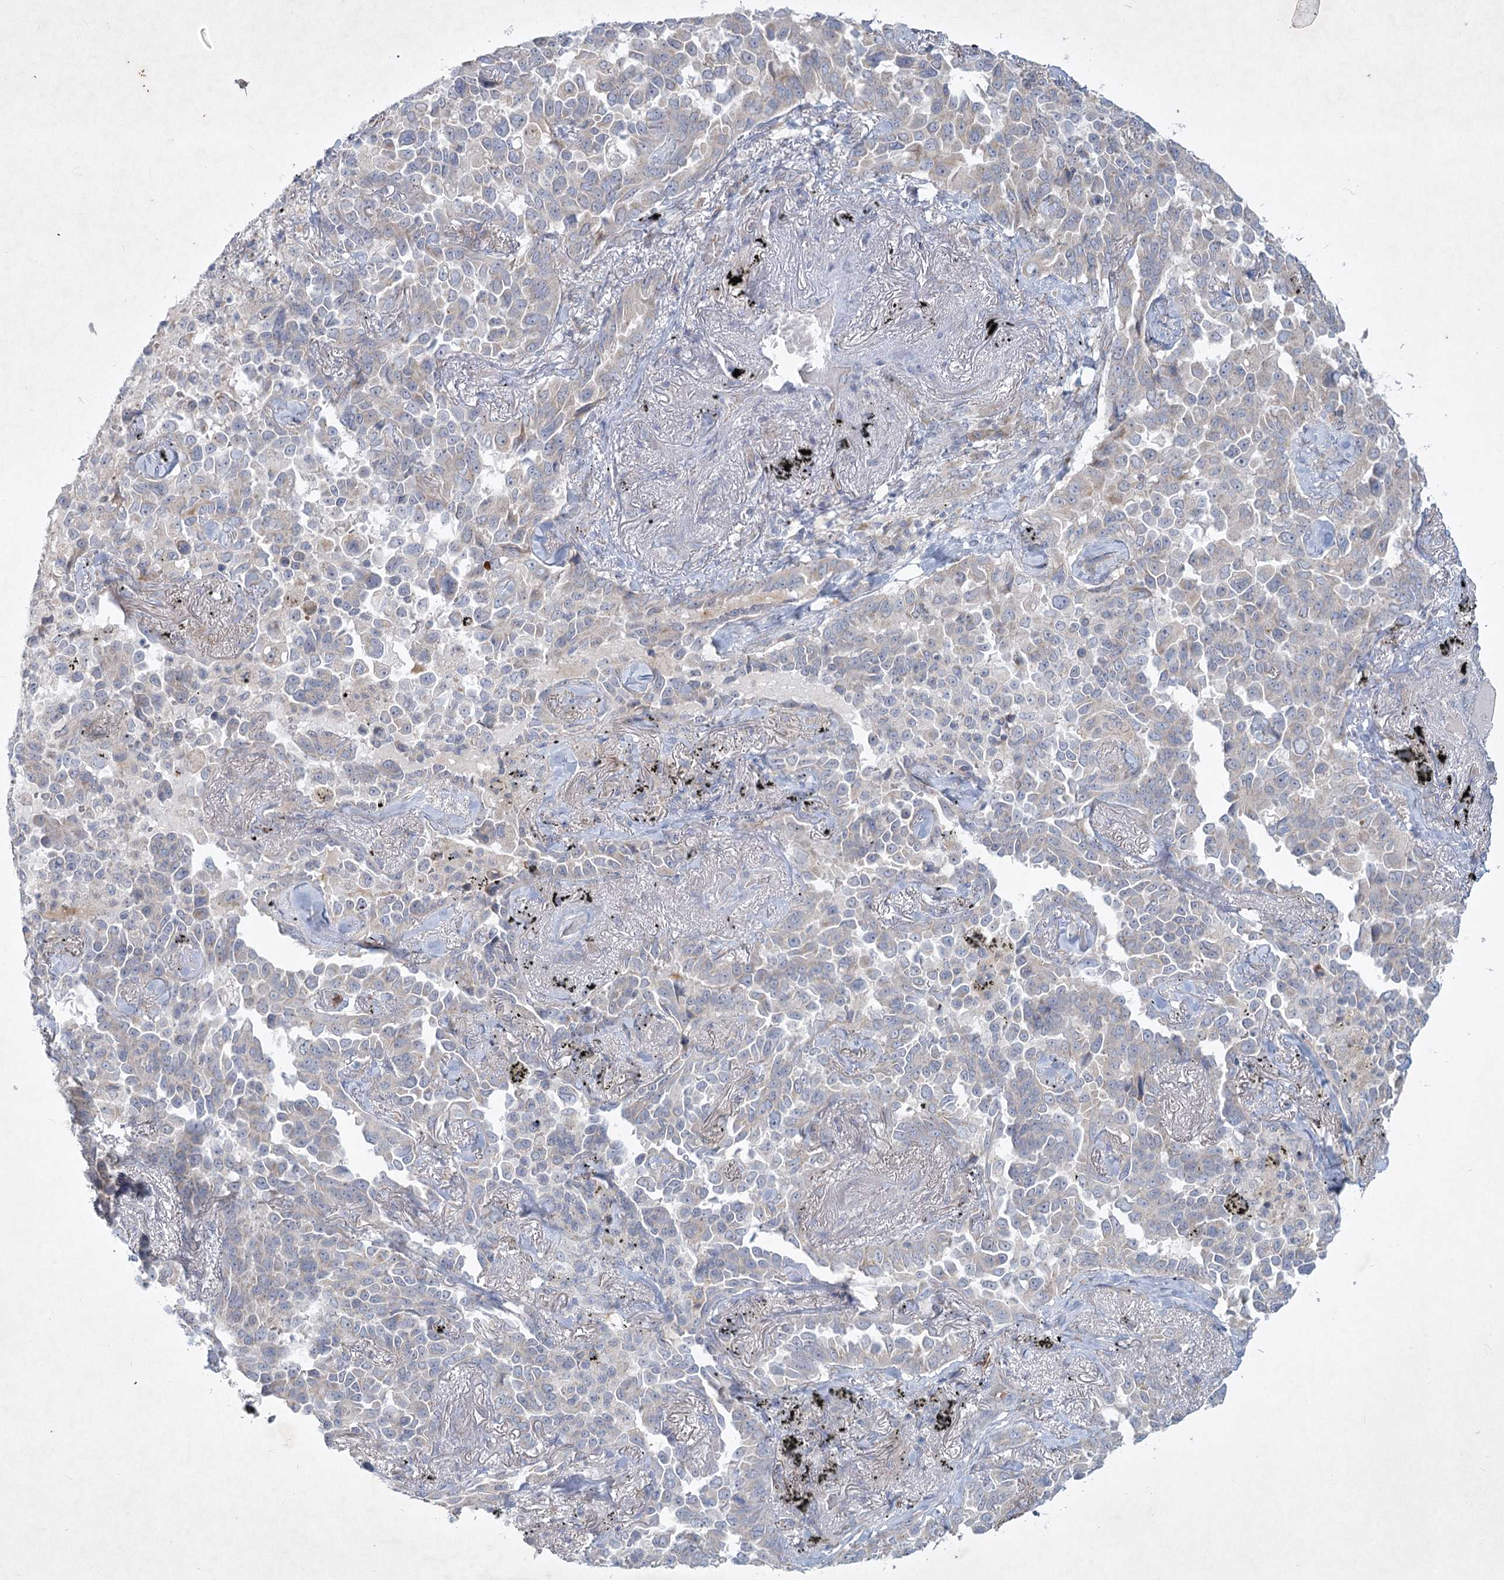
{"staining": {"intensity": "negative", "quantity": "none", "location": "none"}, "tissue": "lung cancer", "cell_type": "Tumor cells", "image_type": "cancer", "snomed": [{"axis": "morphology", "description": "Adenocarcinoma, NOS"}, {"axis": "topography", "description": "Lung"}], "caption": "High power microscopy histopathology image of an IHC histopathology image of lung cancer, revealing no significant staining in tumor cells.", "gene": "PLA2G12A", "patient": {"sex": "female", "age": 67}}